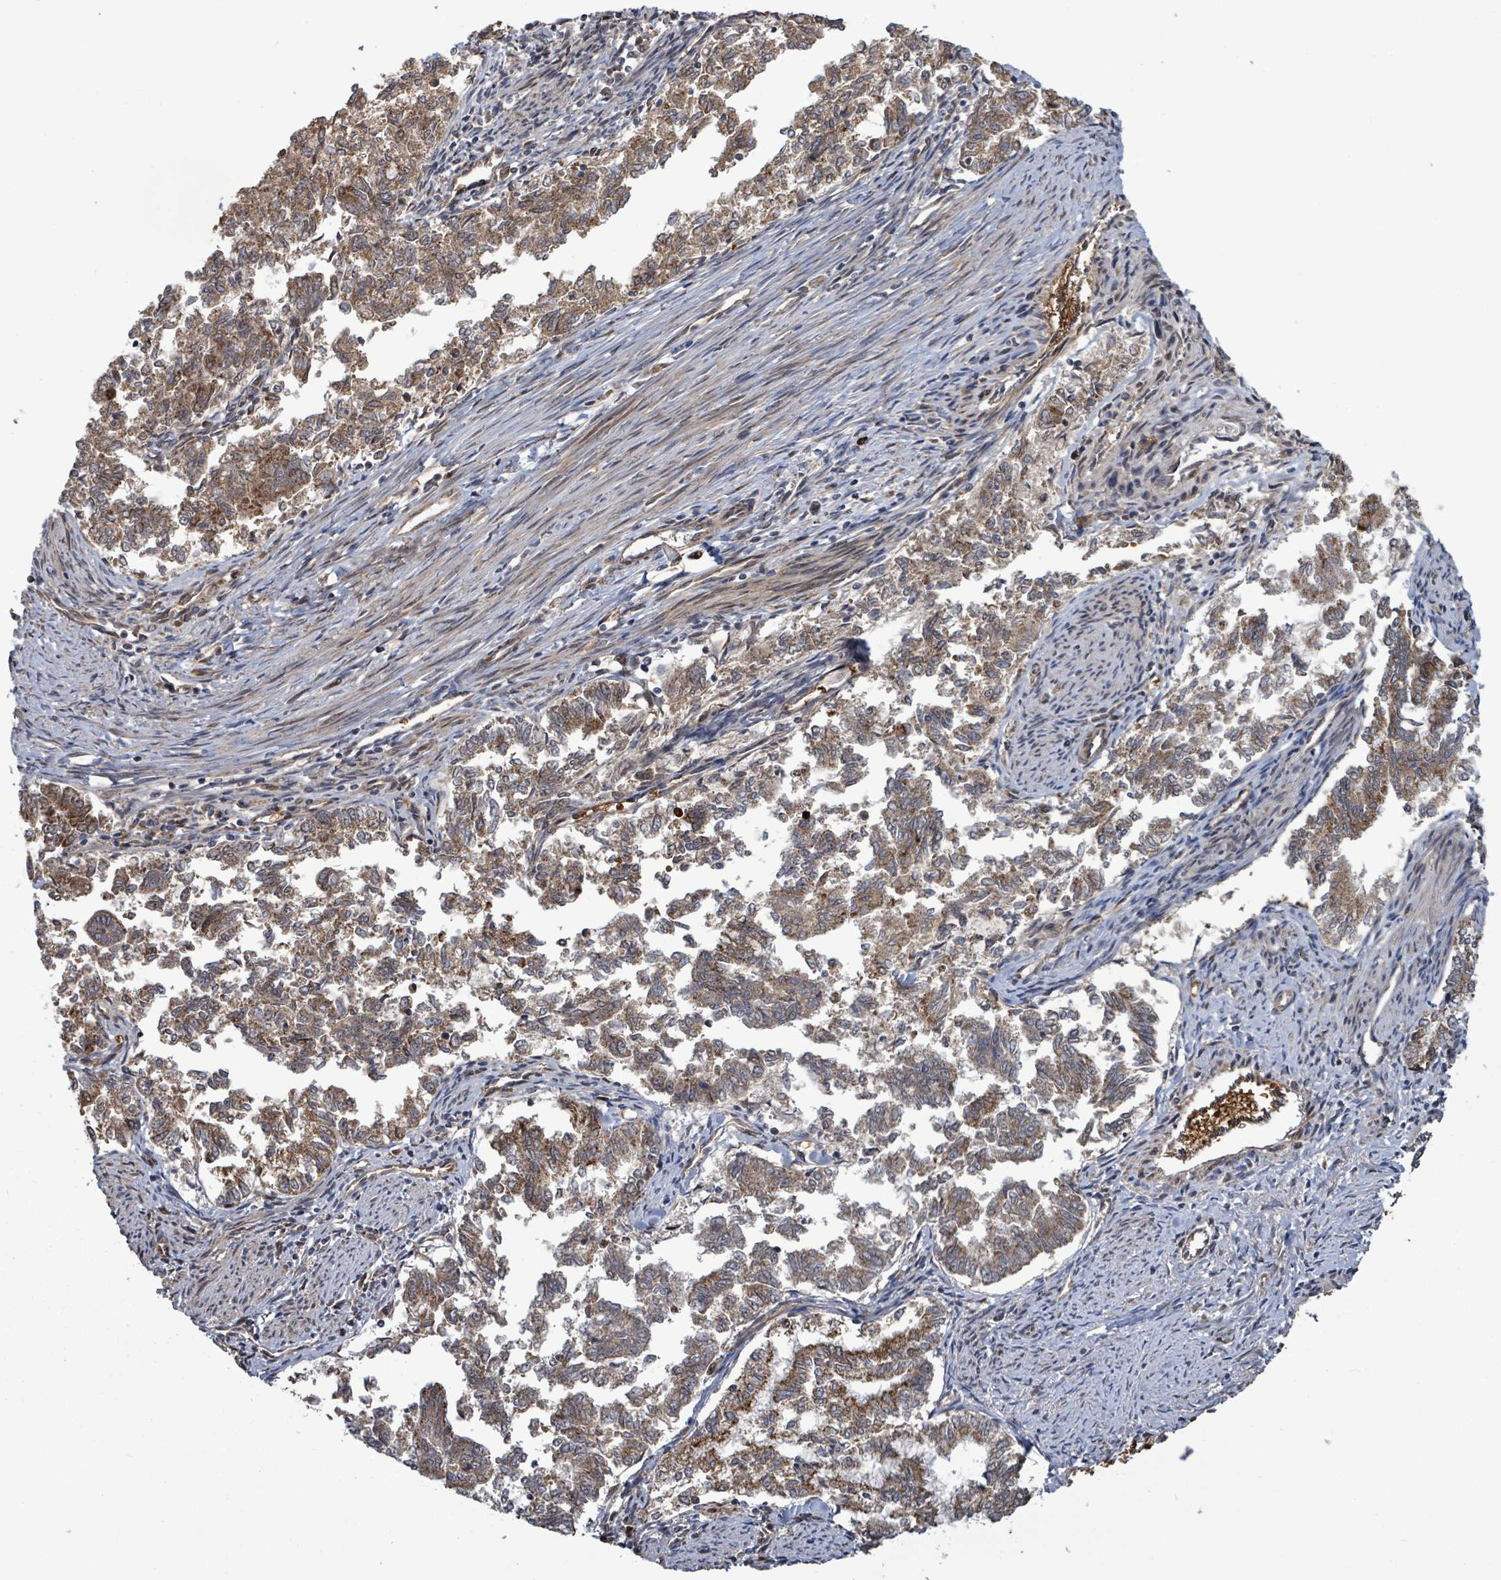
{"staining": {"intensity": "moderate", "quantity": ">75%", "location": "cytoplasmic/membranous"}, "tissue": "endometrial cancer", "cell_type": "Tumor cells", "image_type": "cancer", "snomed": [{"axis": "morphology", "description": "Adenocarcinoma, NOS"}, {"axis": "topography", "description": "Endometrium"}], "caption": "Brown immunohistochemical staining in endometrial cancer shows moderate cytoplasmic/membranous expression in about >75% of tumor cells.", "gene": "PATZ1", "patient": {"sex": "female", "age": 79}}